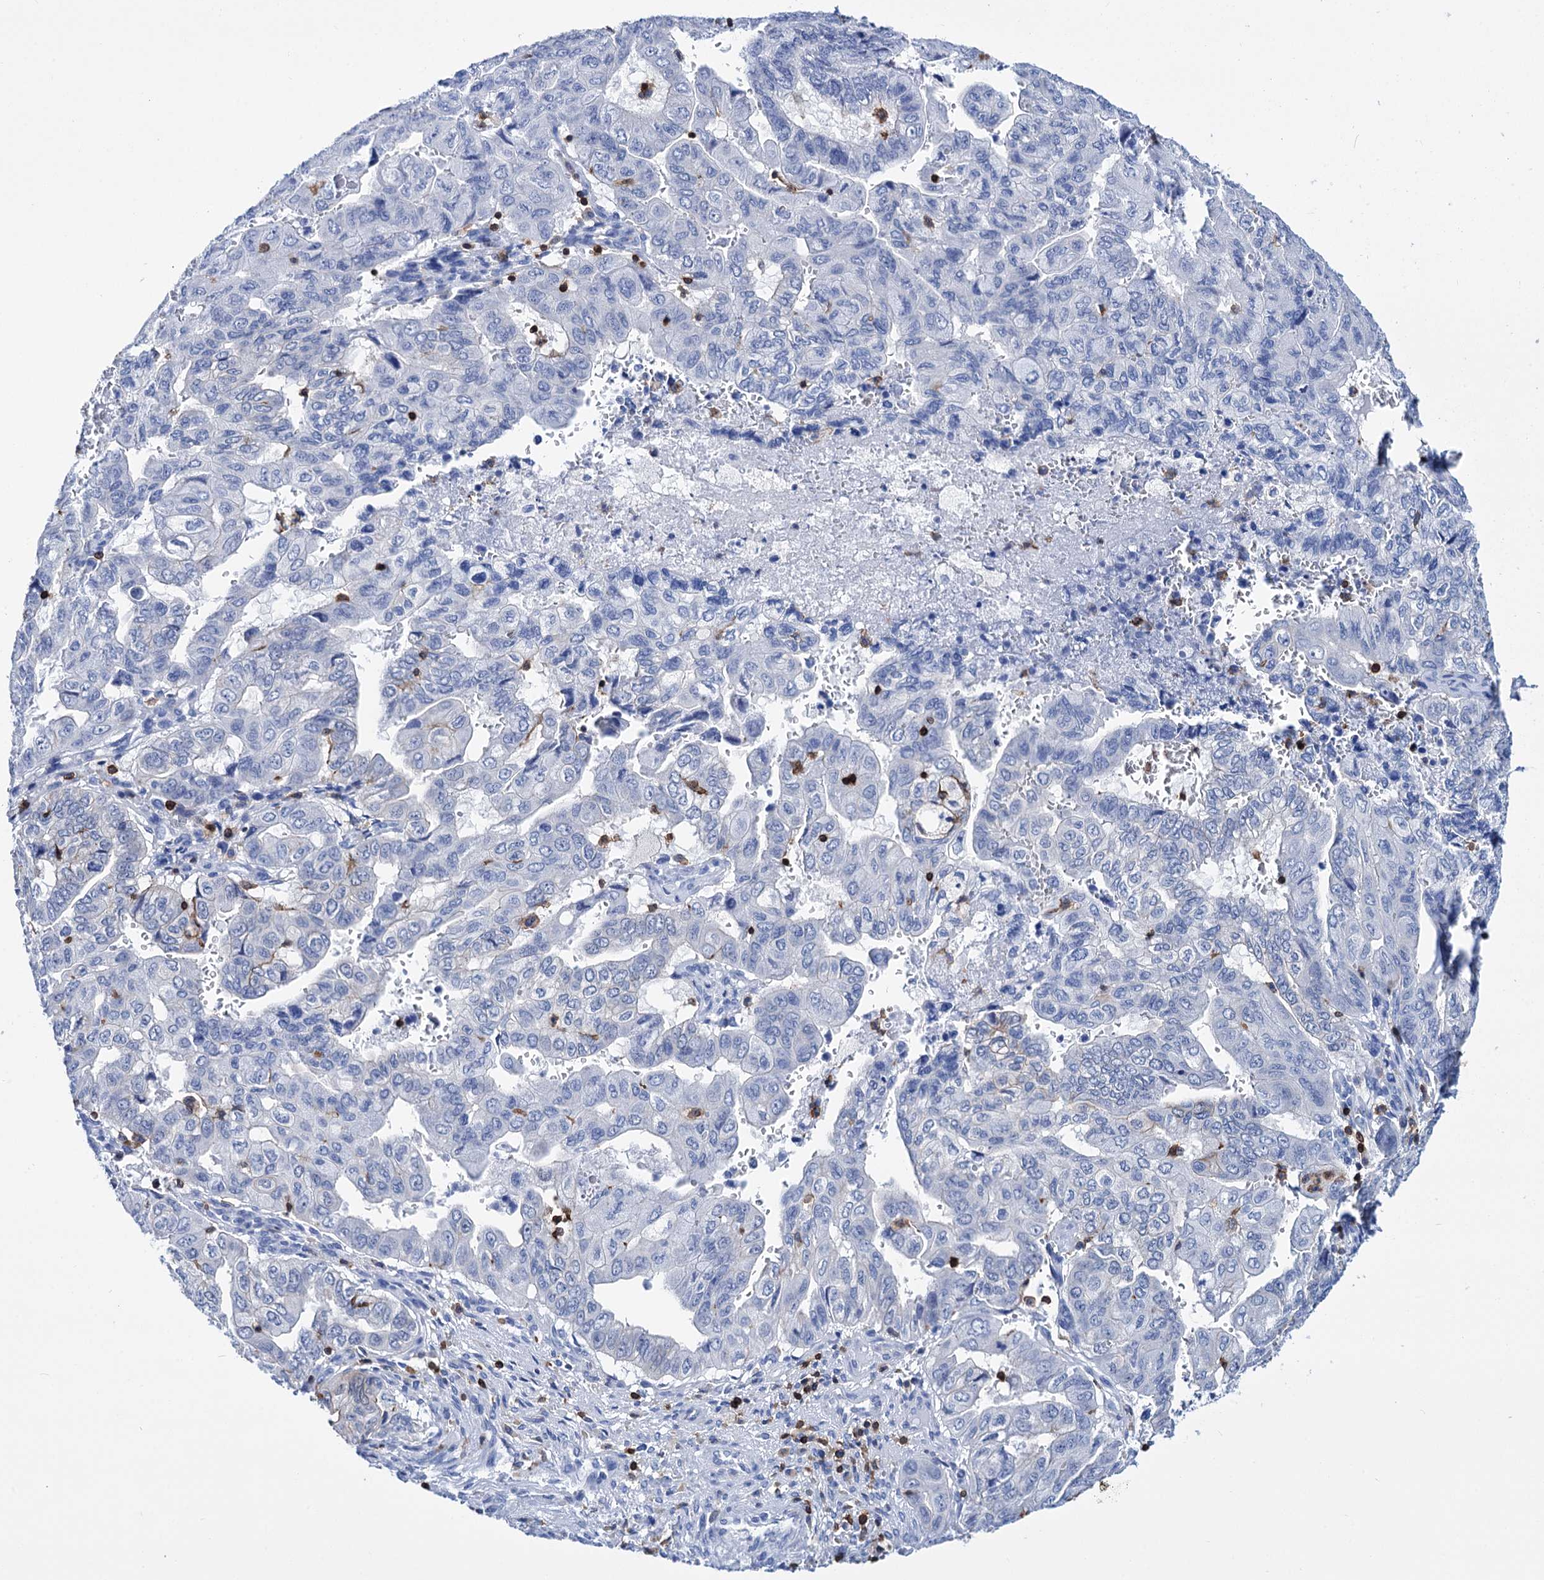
{"staining": {"intensity": "negative", "quantity": "none", "location": "none"}, "tissue": "pancreatic cancer", "cell_type": "Tumor cells", "image_type": "cancer", "snomed": [{"axis": "morphology", "description": "Adenocarcinoma, NOS"}, {"axis": "topography", "description": "Pancreas"}], "caption": "Tumor cells are negative for brown protein staining in pancreatic cancer.", "gene": "DEF6", "patient": {"sex": "male", "age": 51}}